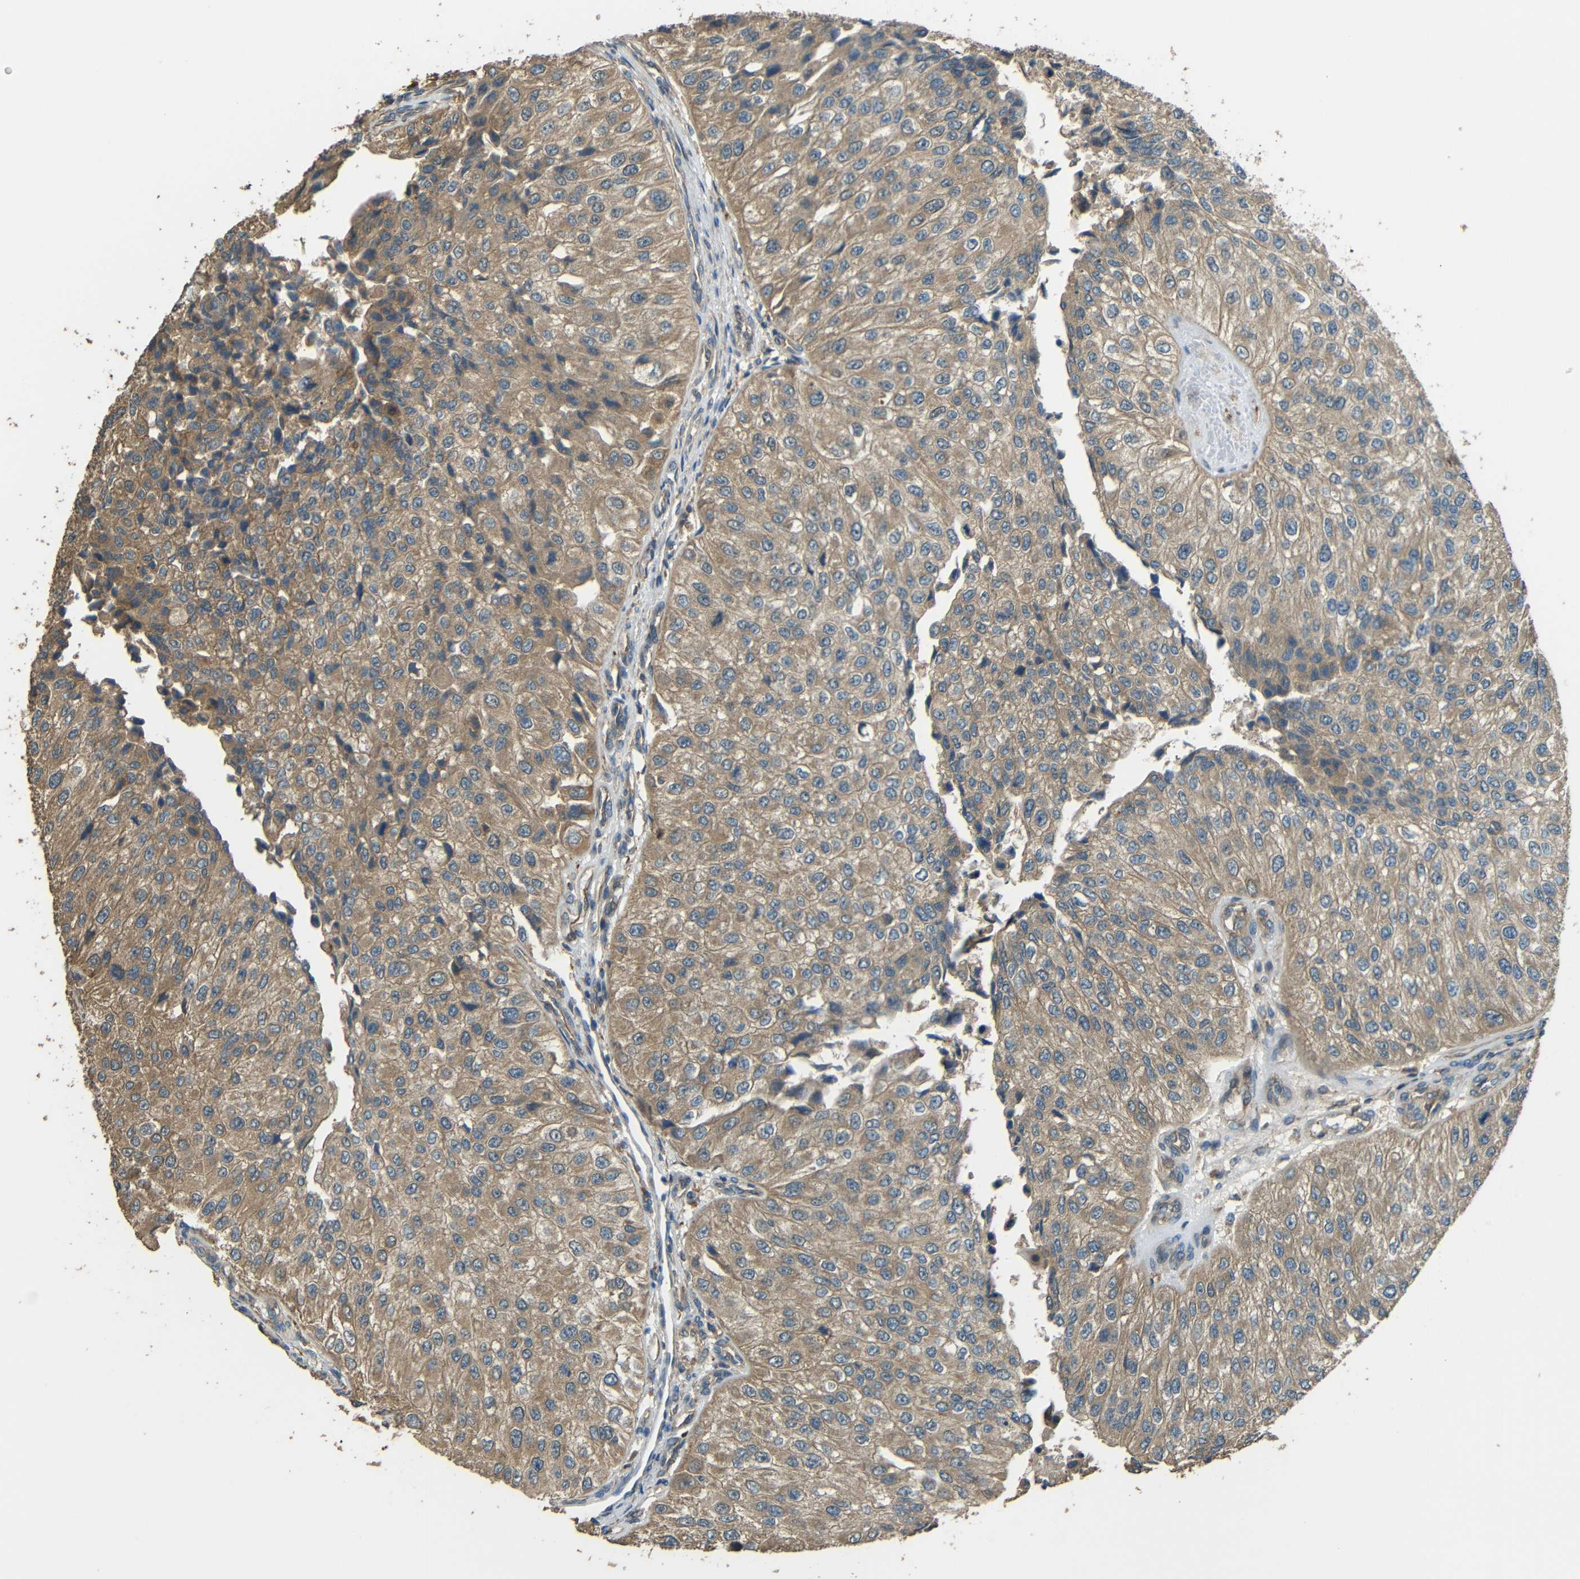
{"staining": {"intensity": "moderate", "quantity": ">75%", "location": "cytoplasmic/membranous"}, "tissue": "urothelial cancer", "cell_type": "Tumor cells", "image_type": "cancer", "snomed": [{"axis": "morphology", "description": "Urothelial carcinoma, High grade"}, {"axis": "topography", "description": "Kidney"}, {"axis": "topography", "description": "Urinary bladder"}], "caption": "An image of human urothelial cancer stained for a protein exhibits moderate cytoplasmic/membranous brown staining in tumor cells.", "gene": "ACACA", "patient": {"sex": "male", "age": 77}}